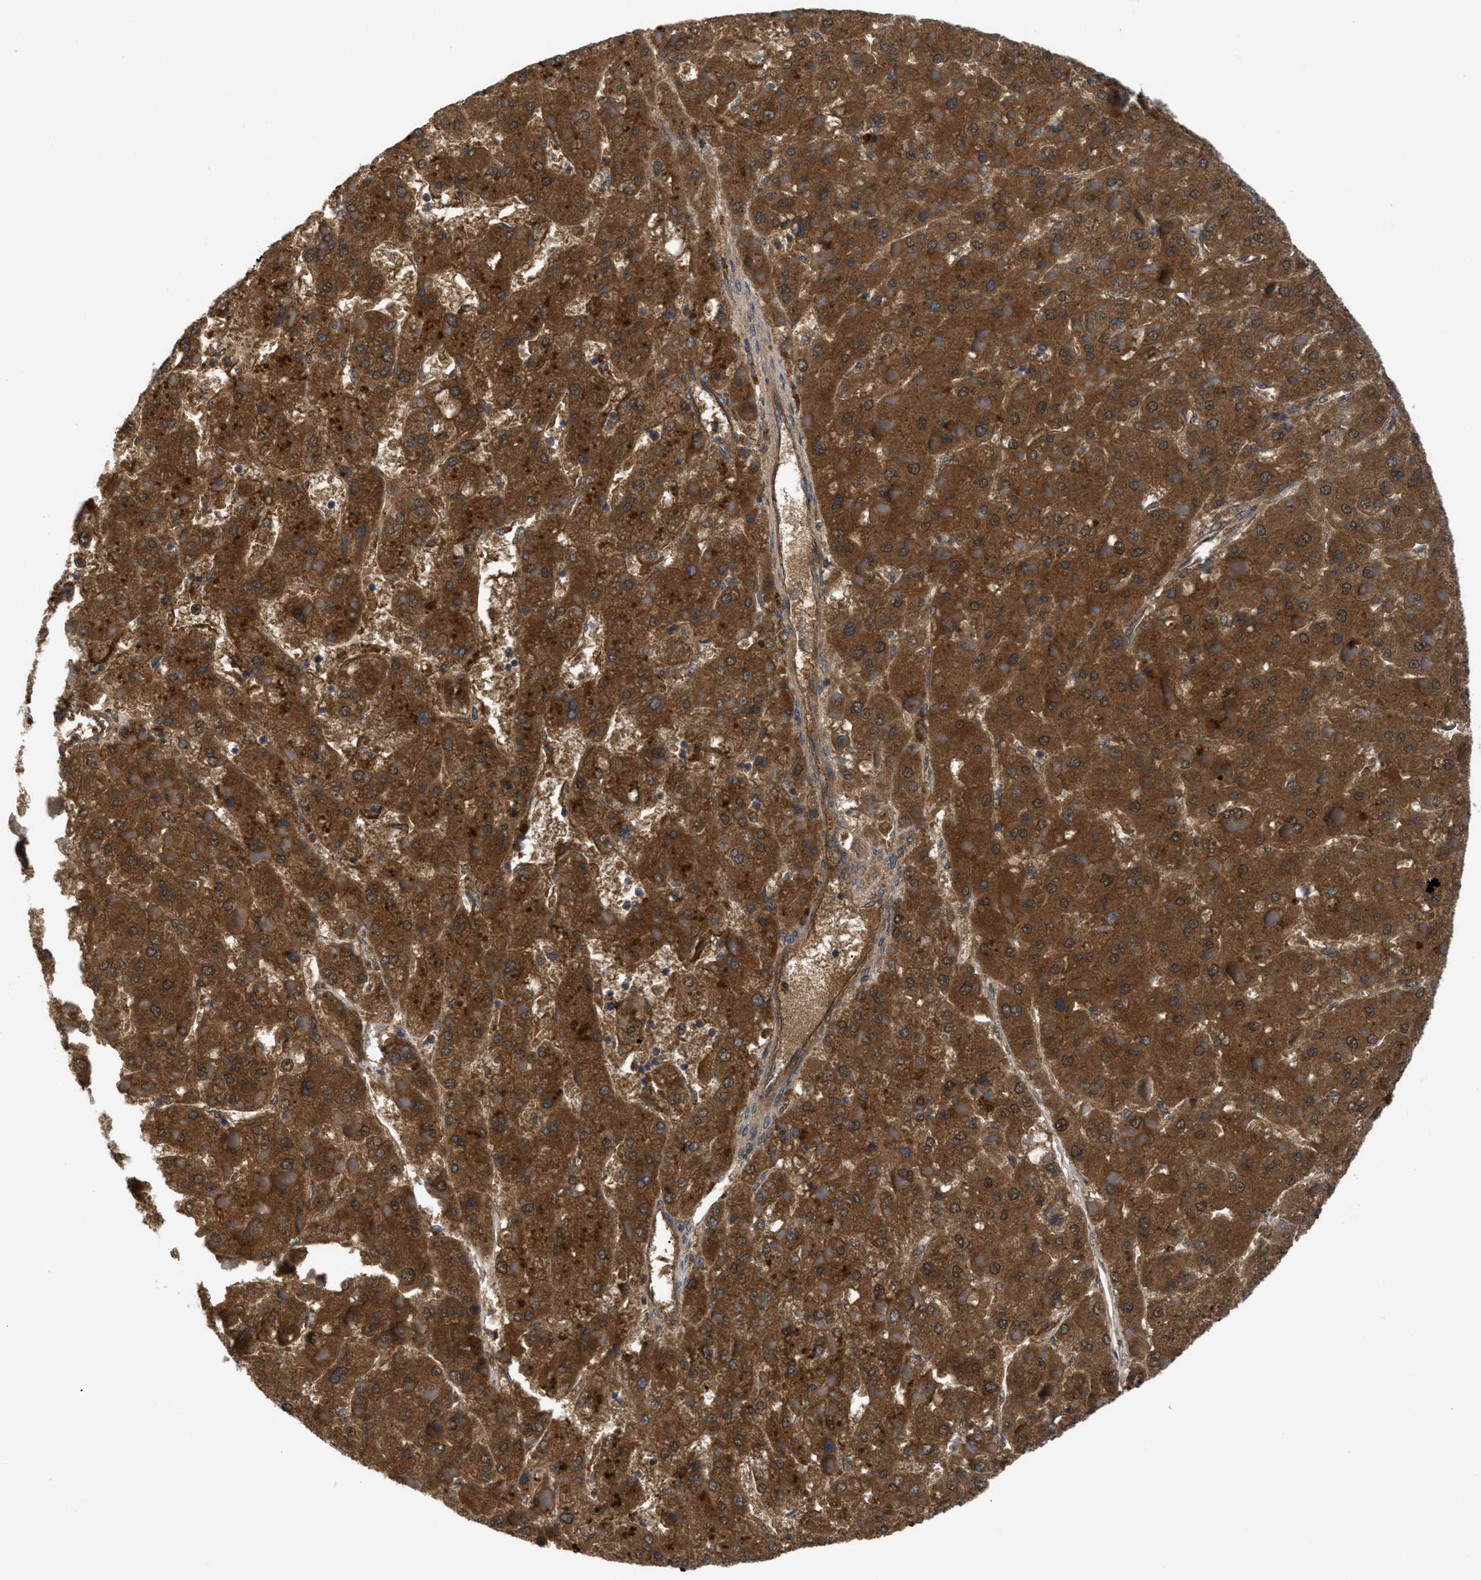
{"staining": {"intensity": "moderate", "quantity": ">75%", "location": "cytoplasmic/membranous"}, "tissue": "liver cancer", "cell_type": "Tumor cells", "image_type": "cancer", "snomed": [{"axis": "morphology", "description": "Carcinoma, Hepatocellular, NOS"}, {"axis": "topography", "description": "Liver"}], "caption": "There is medium levels of moderate cytoplasmic/membranous staining in tumor cells of liver cancer (hepatocellular carcinoma), as demonstrated by immunohistochemical staining (brown color).", "gene": "SERPINA6", "patient": {"sex": "female", "age": 73}}